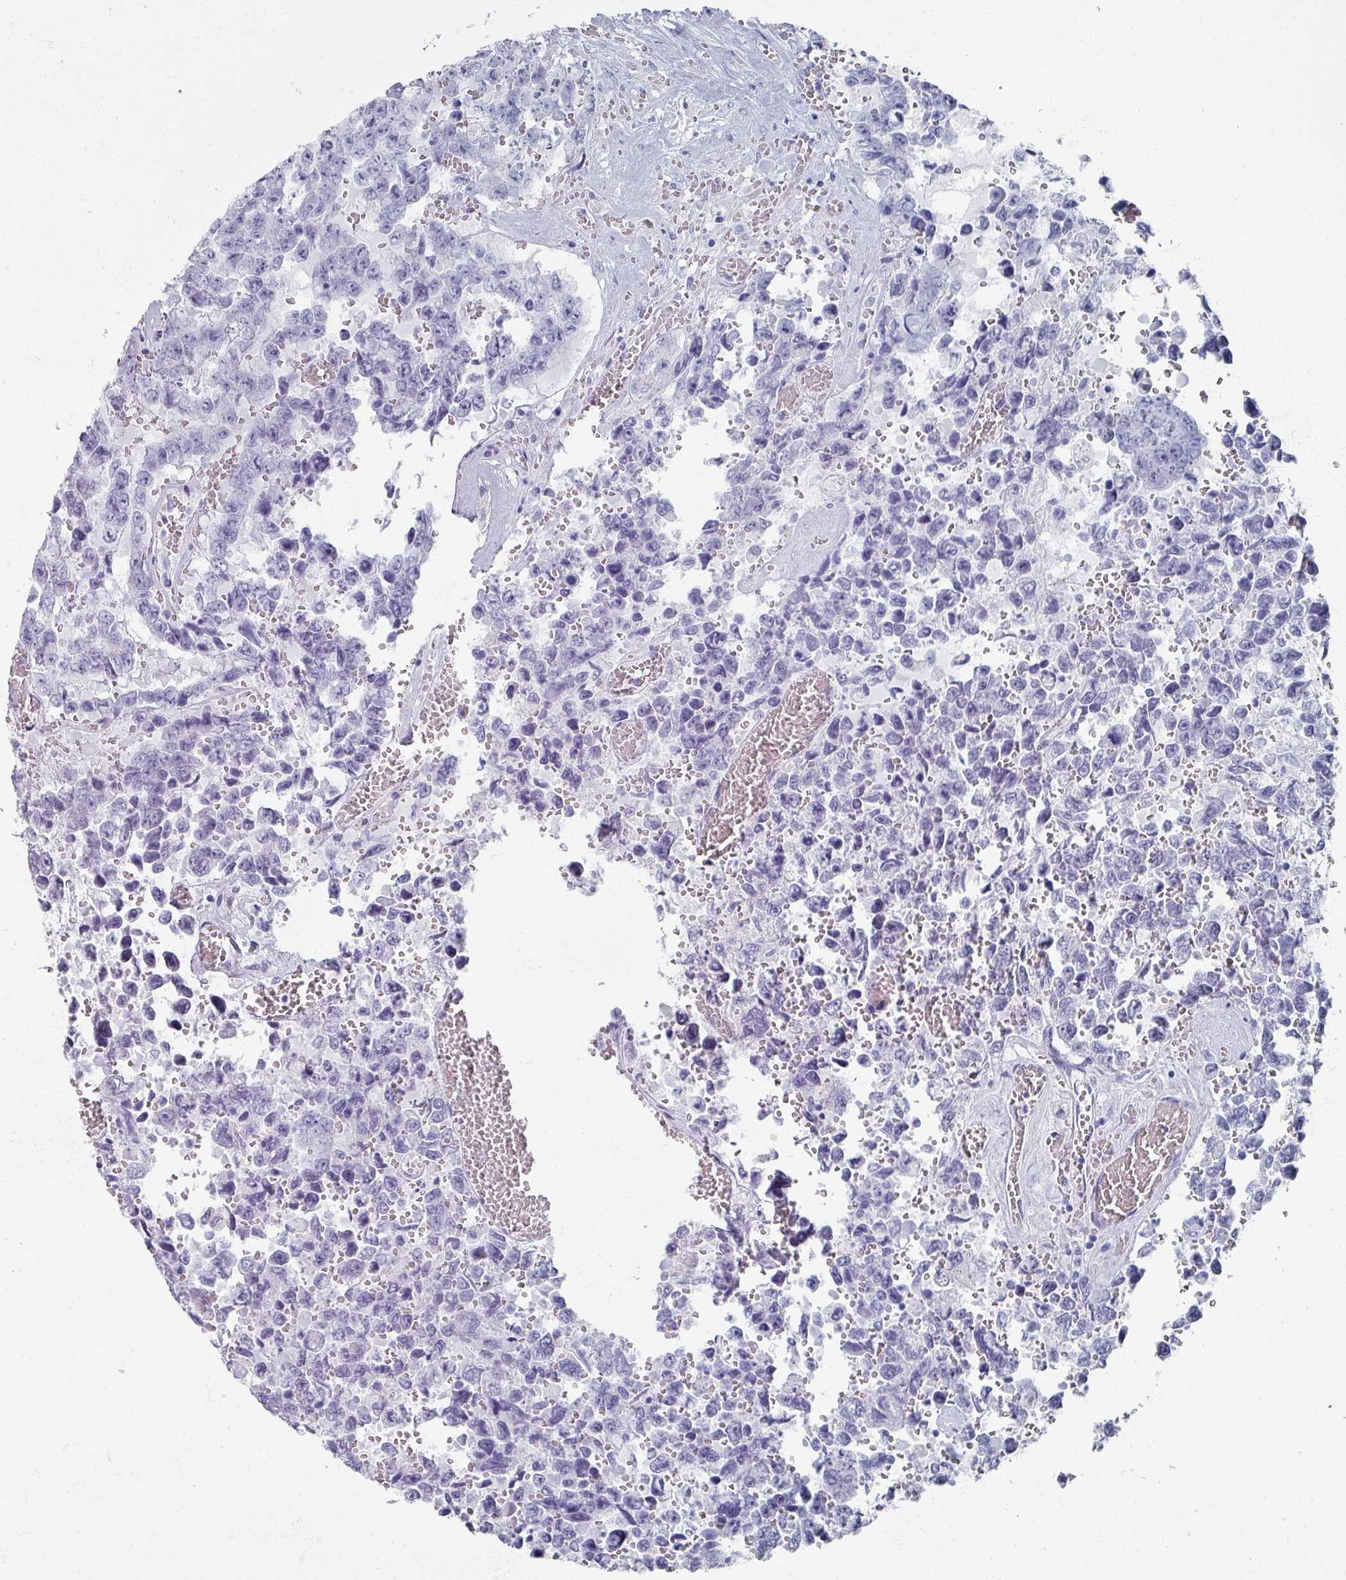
{"staining": {"intensity": "negative", "quantity": "none", "location": "none"}, "tissue": "testis cancer", "cell_type": "Tumor cells", "image_type": "cancer", "snomed": [{"axis": "morphology", "description": "Normal tissue, NOS"}, {"axis": "morphology", "description": "Carcinoma, Embryonal, NOS"}, {"axis": "topography", "description": "Testis"}, {"axis": "topography", "description": "Epididymis"}], "caption": "Embryonal carcinoma (testis) stained for a protein using IHC shows no positivity tumor cells.", "gene": "OMG", "patient": {"sex": "male", "age": 25}}